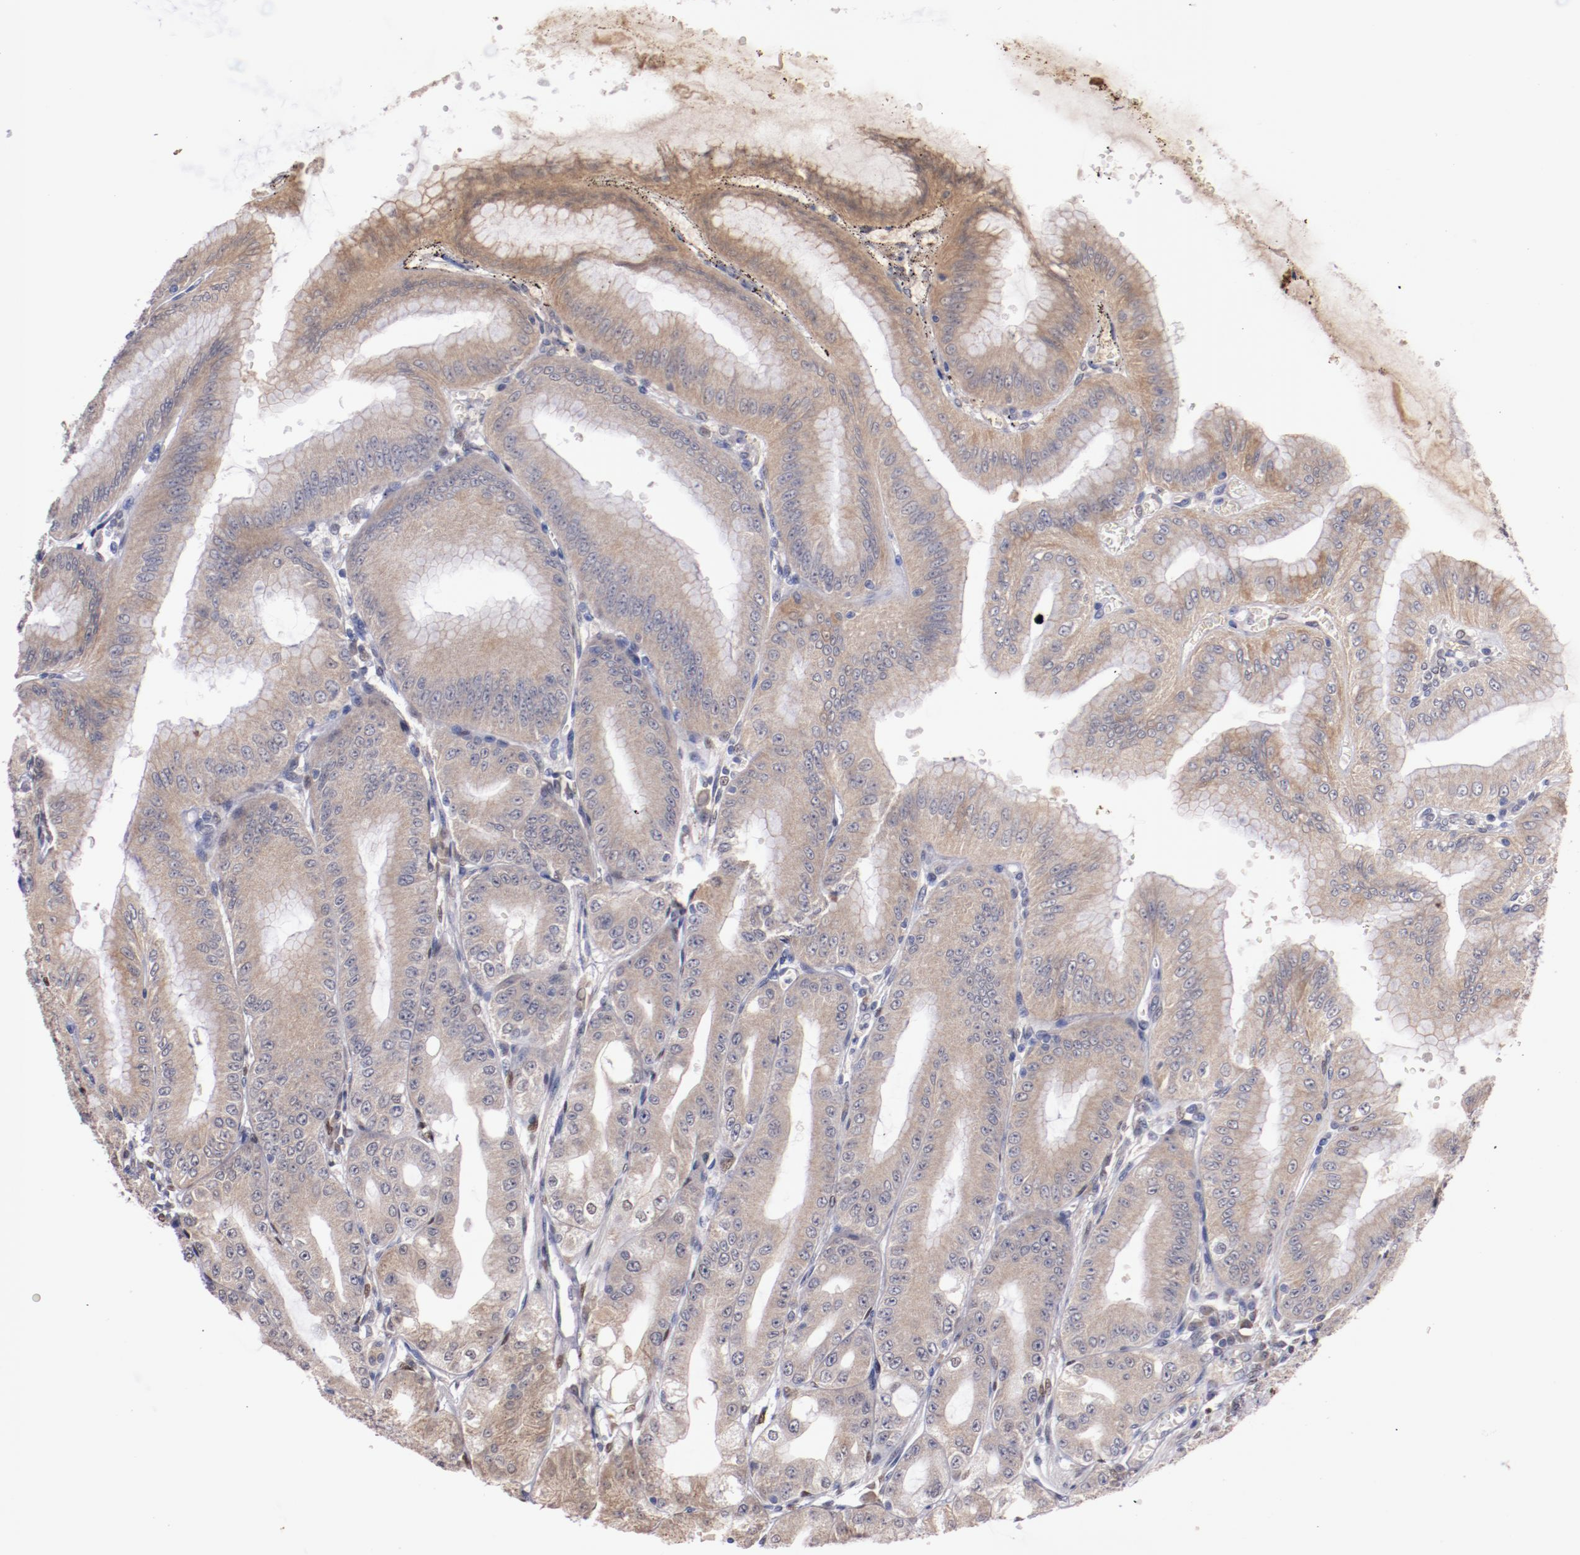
{"staining": {"intensity": "weak", "quantity": ">75%", "location": "cytoplasmic/membranous"}, "tissue": "stomach", "cell_type": "Glandular cells", "image_type": "normal", "snomed": [{"axis": "morphology", "description": "Normal tissue, NOS"}, {"axis": "topography", "description": "Stomach, lower"}], "caption": "The photomicrograph exhibits a brown stain indicating the presence of a protein in the cytoplasmic/membranous of glandular cells in stomach. The staining was performed using DAB to visualize the protein expression in brown, while the nuclei were stained in blue with hematoxylin (Magnification: 20x).", "gene": "FAM81A", "patient": {"sex": "male", "age": 71}}